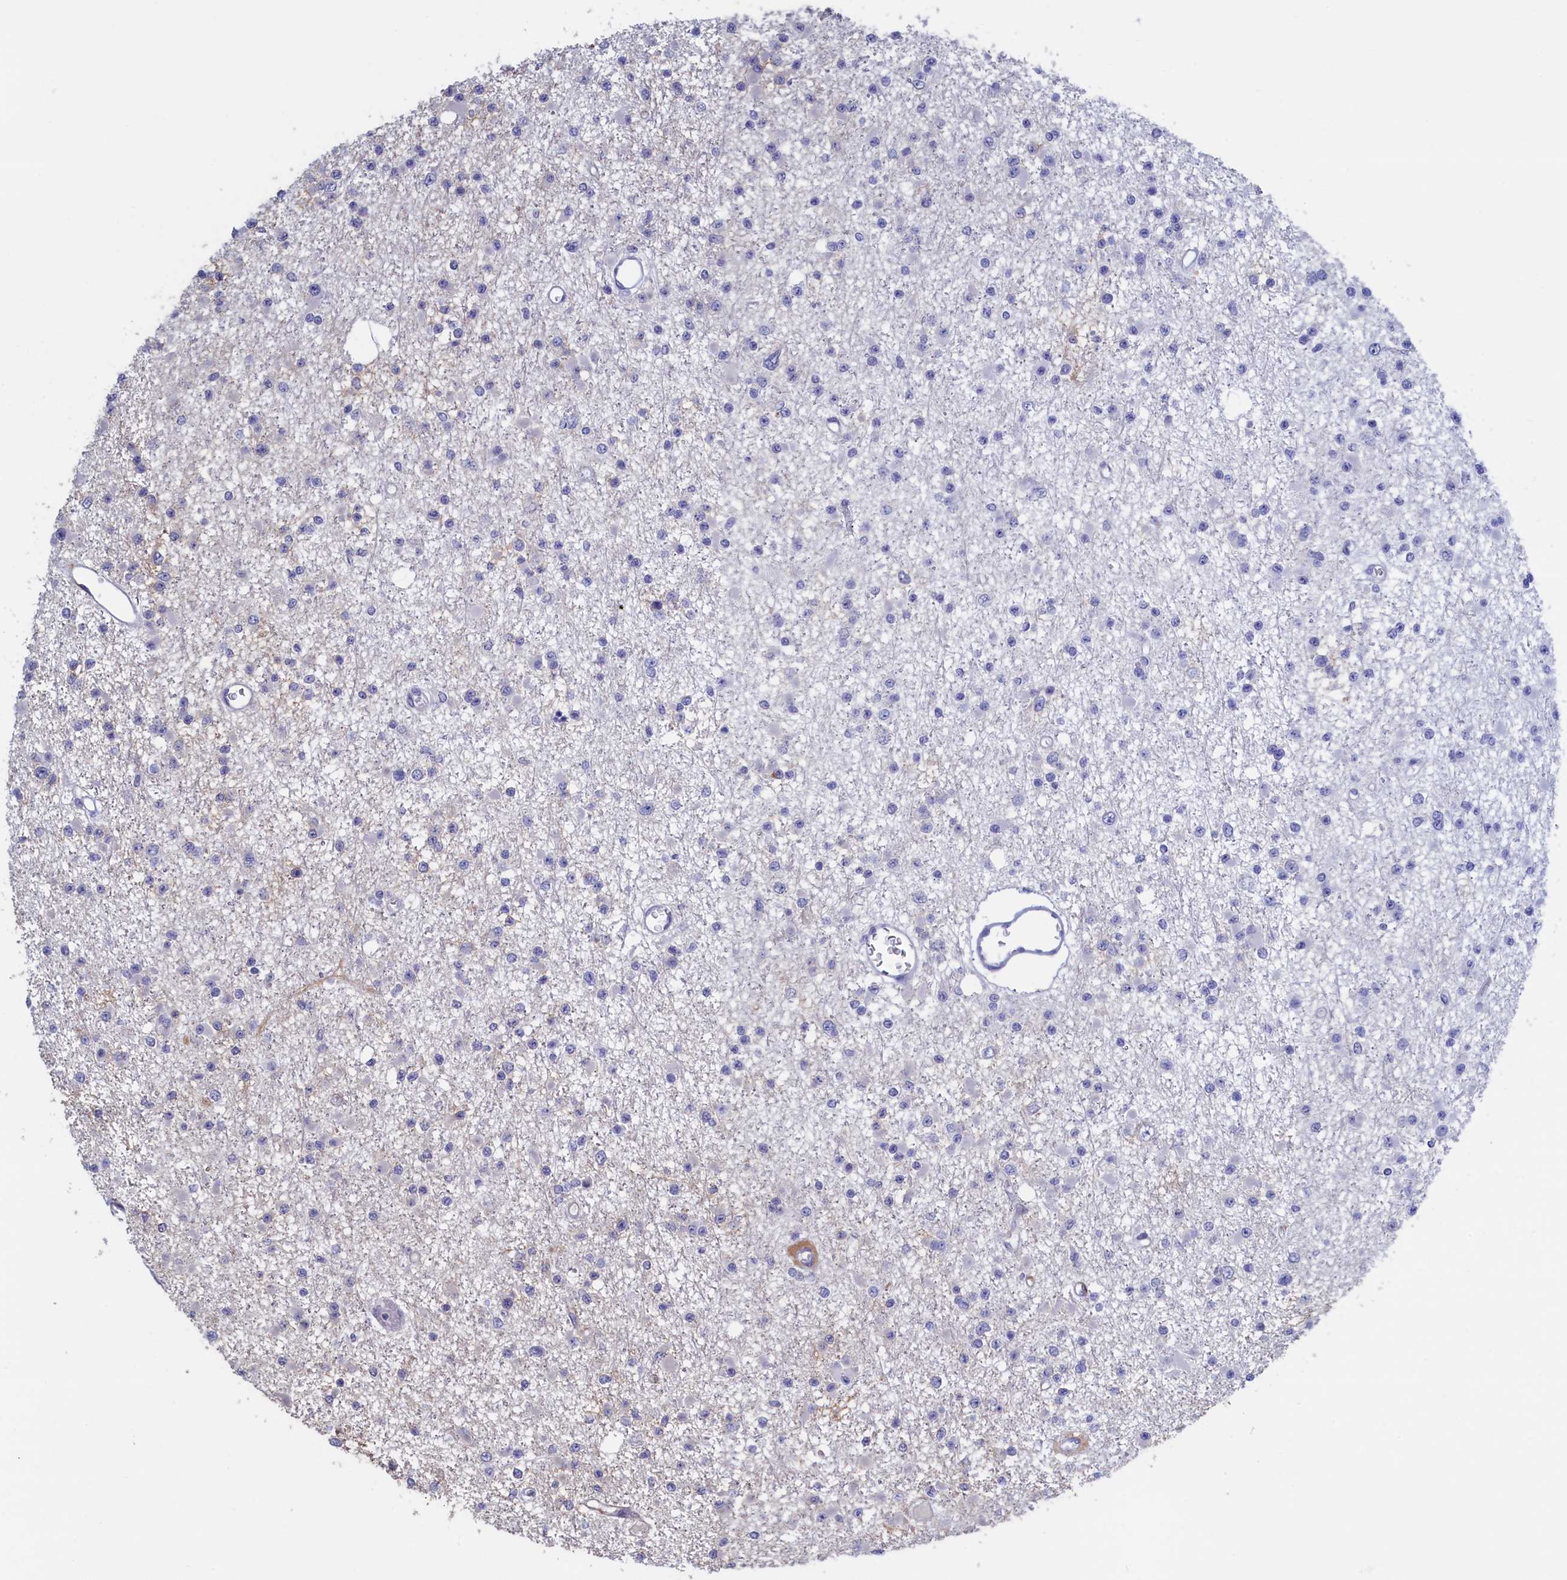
{"staining": {"intensity": "negative", "quantity": "none", "location": "none"}, "tissue": "glioma", "cell_type": "Tumor cells", "image_type": "cancer", "snomed": [{"axis": "morphology", "description": "Glioma, malignant, Low grade"}, {"axis": "topography", "description": "Brain"}], "caption": "Immunohistochemical staining of glioma shows no significant expression in tumor cells. (DAB immunohistochemistry (IHC) with hematoxylin counter stain).", "gene": "LSG1", "patient": {"sex": "female", "age": 22}}